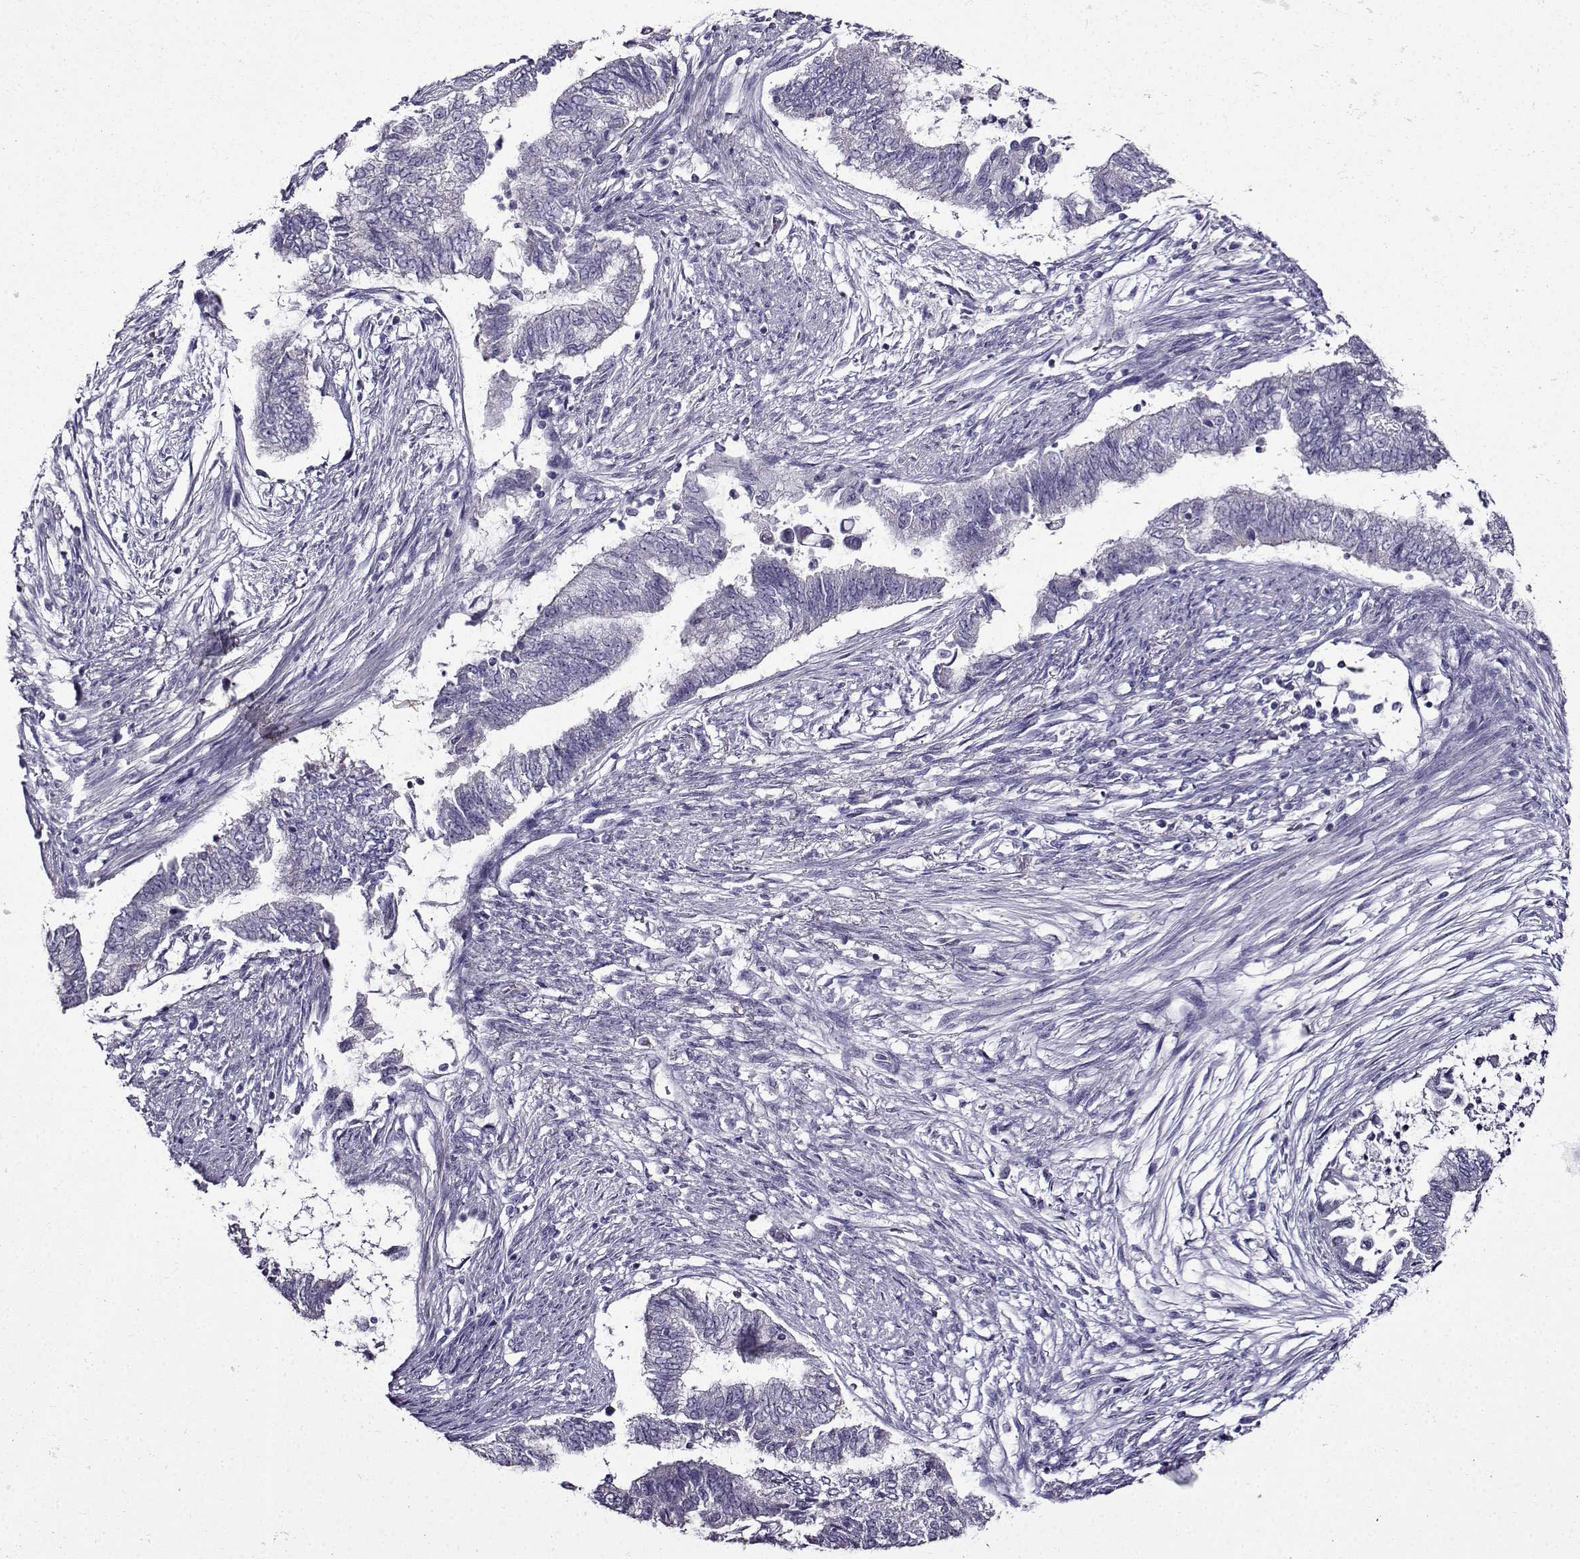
{"staining": {"intensity": "negative", "quantity": "none", "location": "none"}, "tissue": "endometrial cancer", "cell_type": "Tumor cells", "image_type": "cancer", "snomed": [{"axis": "morphology", "description": "Adenocarcinoma, NOS"}, {"axis": "topography", "description": "Endometrium"}], "caption": "Tumor cells show no significant protein positivity in adenocarcinoma (endometrial). Nuclei are stained in blue.", "gene": "TMEM266", "patient": {"sex": "female", "age": 65}}